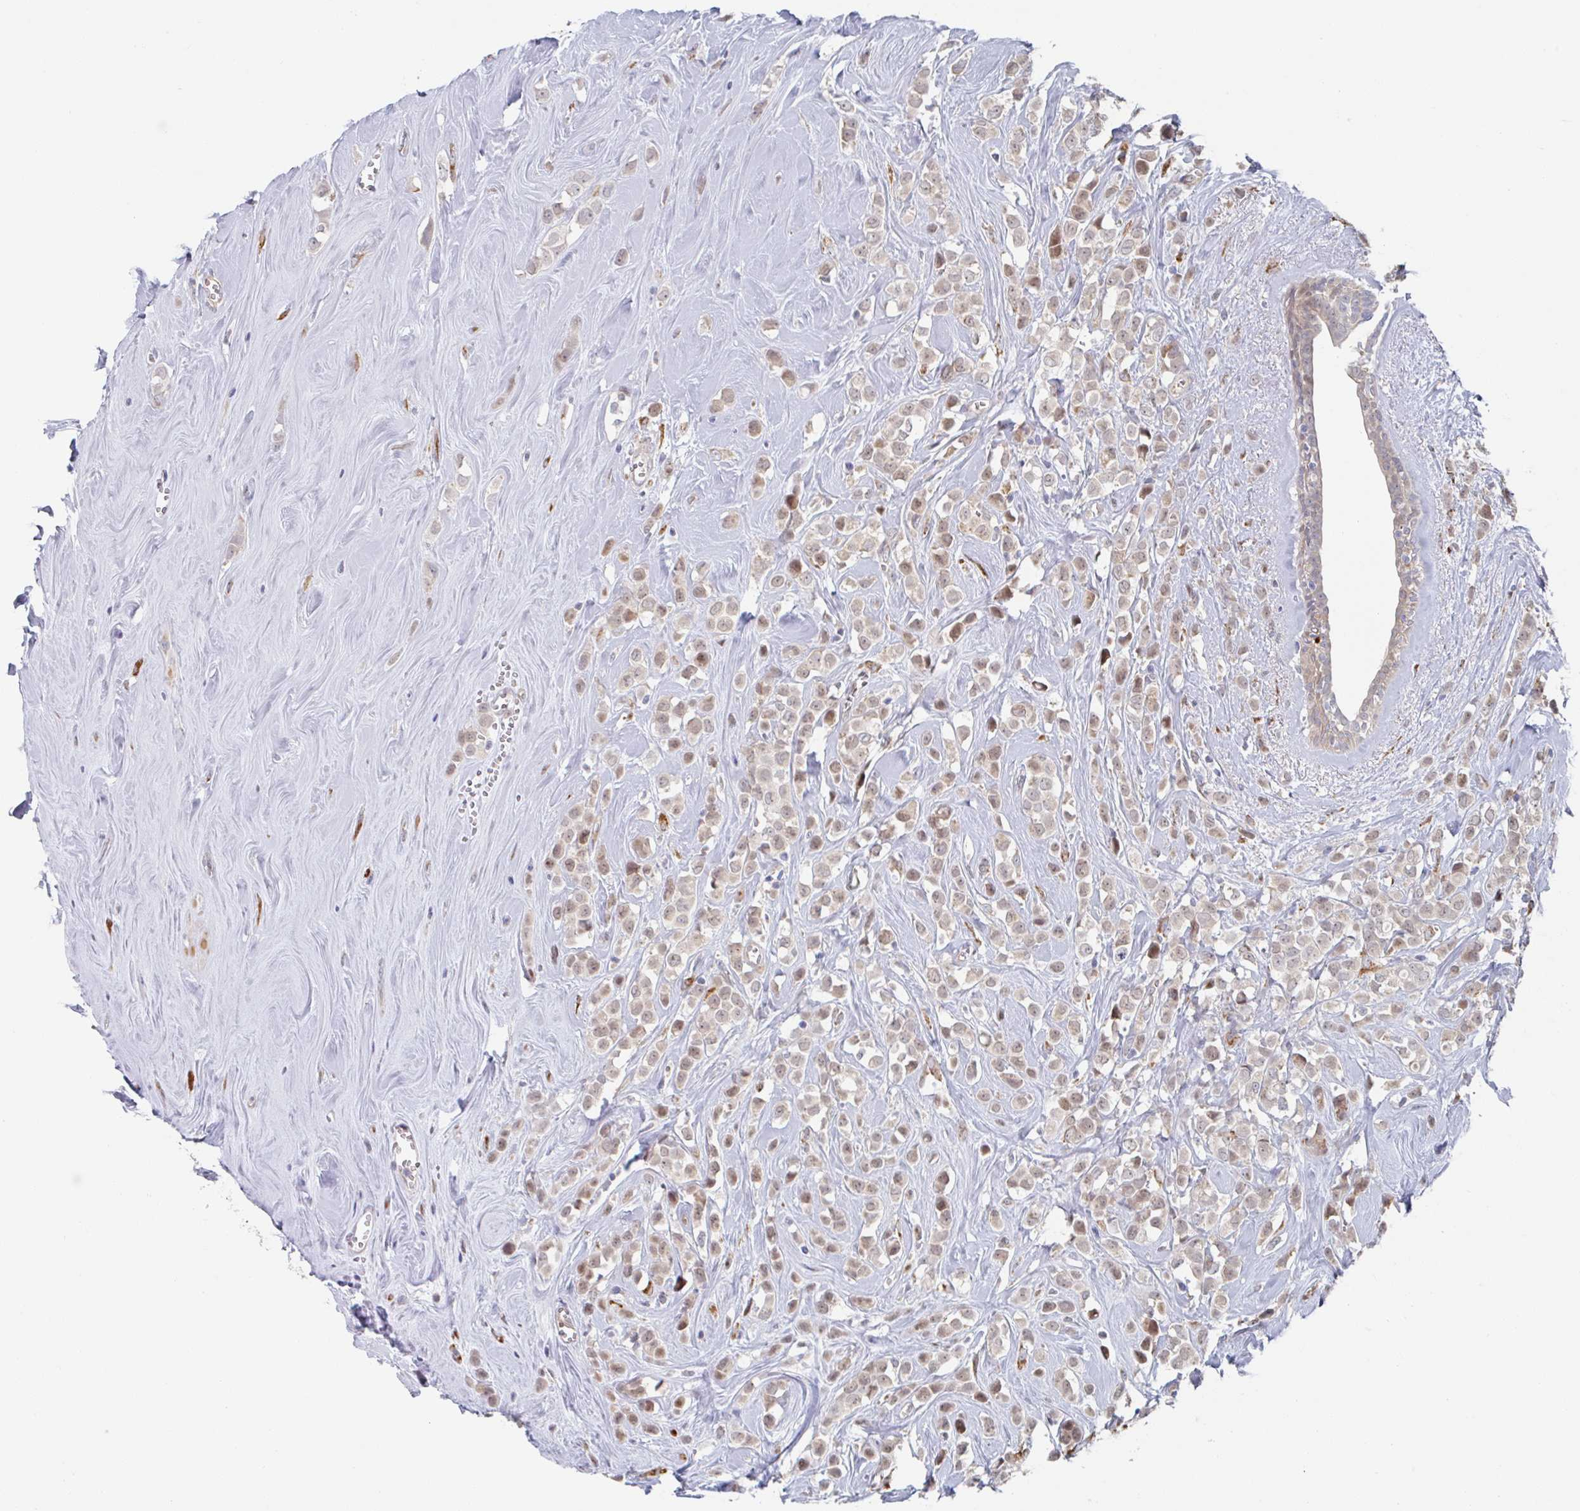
{"staining": {"intensity": "weak", "quantity": ">75%", "location": "cytoplasmic/membranous"}, "tissue": "breast cancer", "cell_type": "Tumor cells", "image_type": "cancer", "snomed": [{"axis": "morphology", "description": "Duct carcinoma"}, {"axis": "topography", "description": "Breast"}], "caption": "Immunohistochemical staining of breast invasive ductal carcinoma reveals low levels of weak cytoplasmic/membranous protein staining in about >75% of tumor cells.", "gene": "TRAPPC10", "patient": {"sex": "female", "age": 80}}